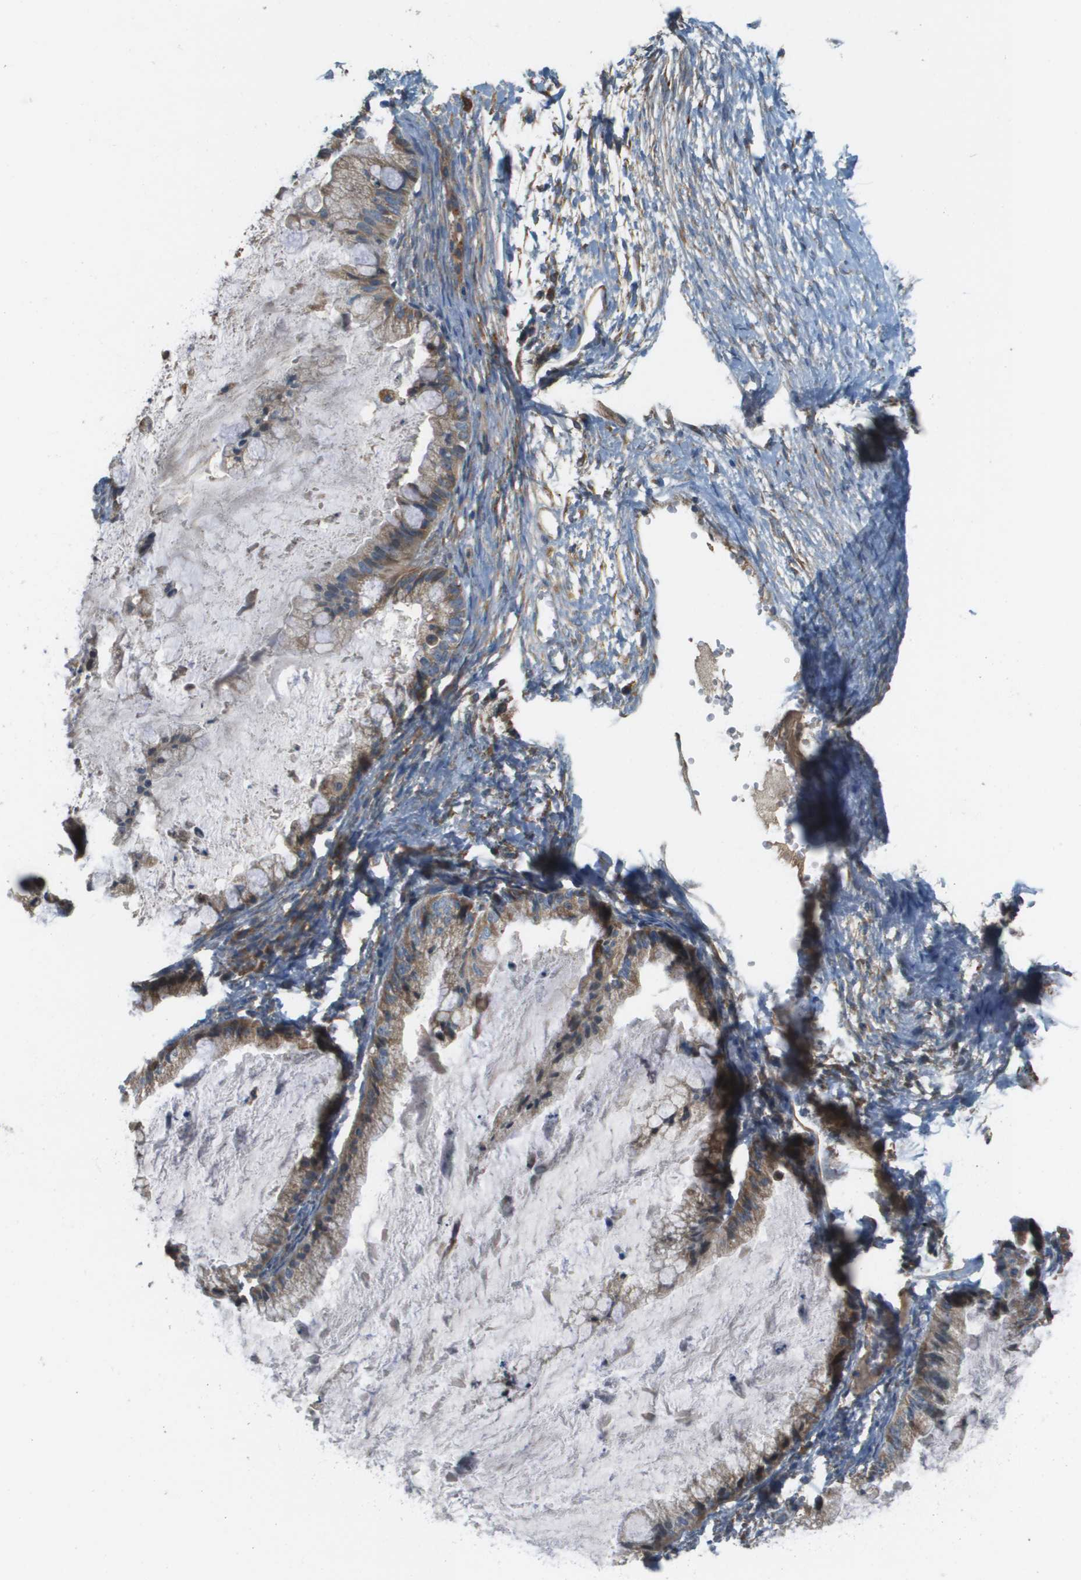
{"staining": {"intensity": "weak", "quantity": ">75%", "location": "cytoplasmic/membranous"}, "tissue": "ovarian cancer", "cell_type": "Tumor cells", "image_type": "cancer", "snomed": [{"axis": "morphology", "description": "Cystadenocarcinoma, mucinous, NOS"}, {"axis": "topography", "description": "Ovary"}], "caption": "Ovarian cancer stained for a protein demonstrates weak cytoplasmic/membranous positivity in tumor cells.", "gene": "NRK", "patient": {"sex": "female", "age": 57}}